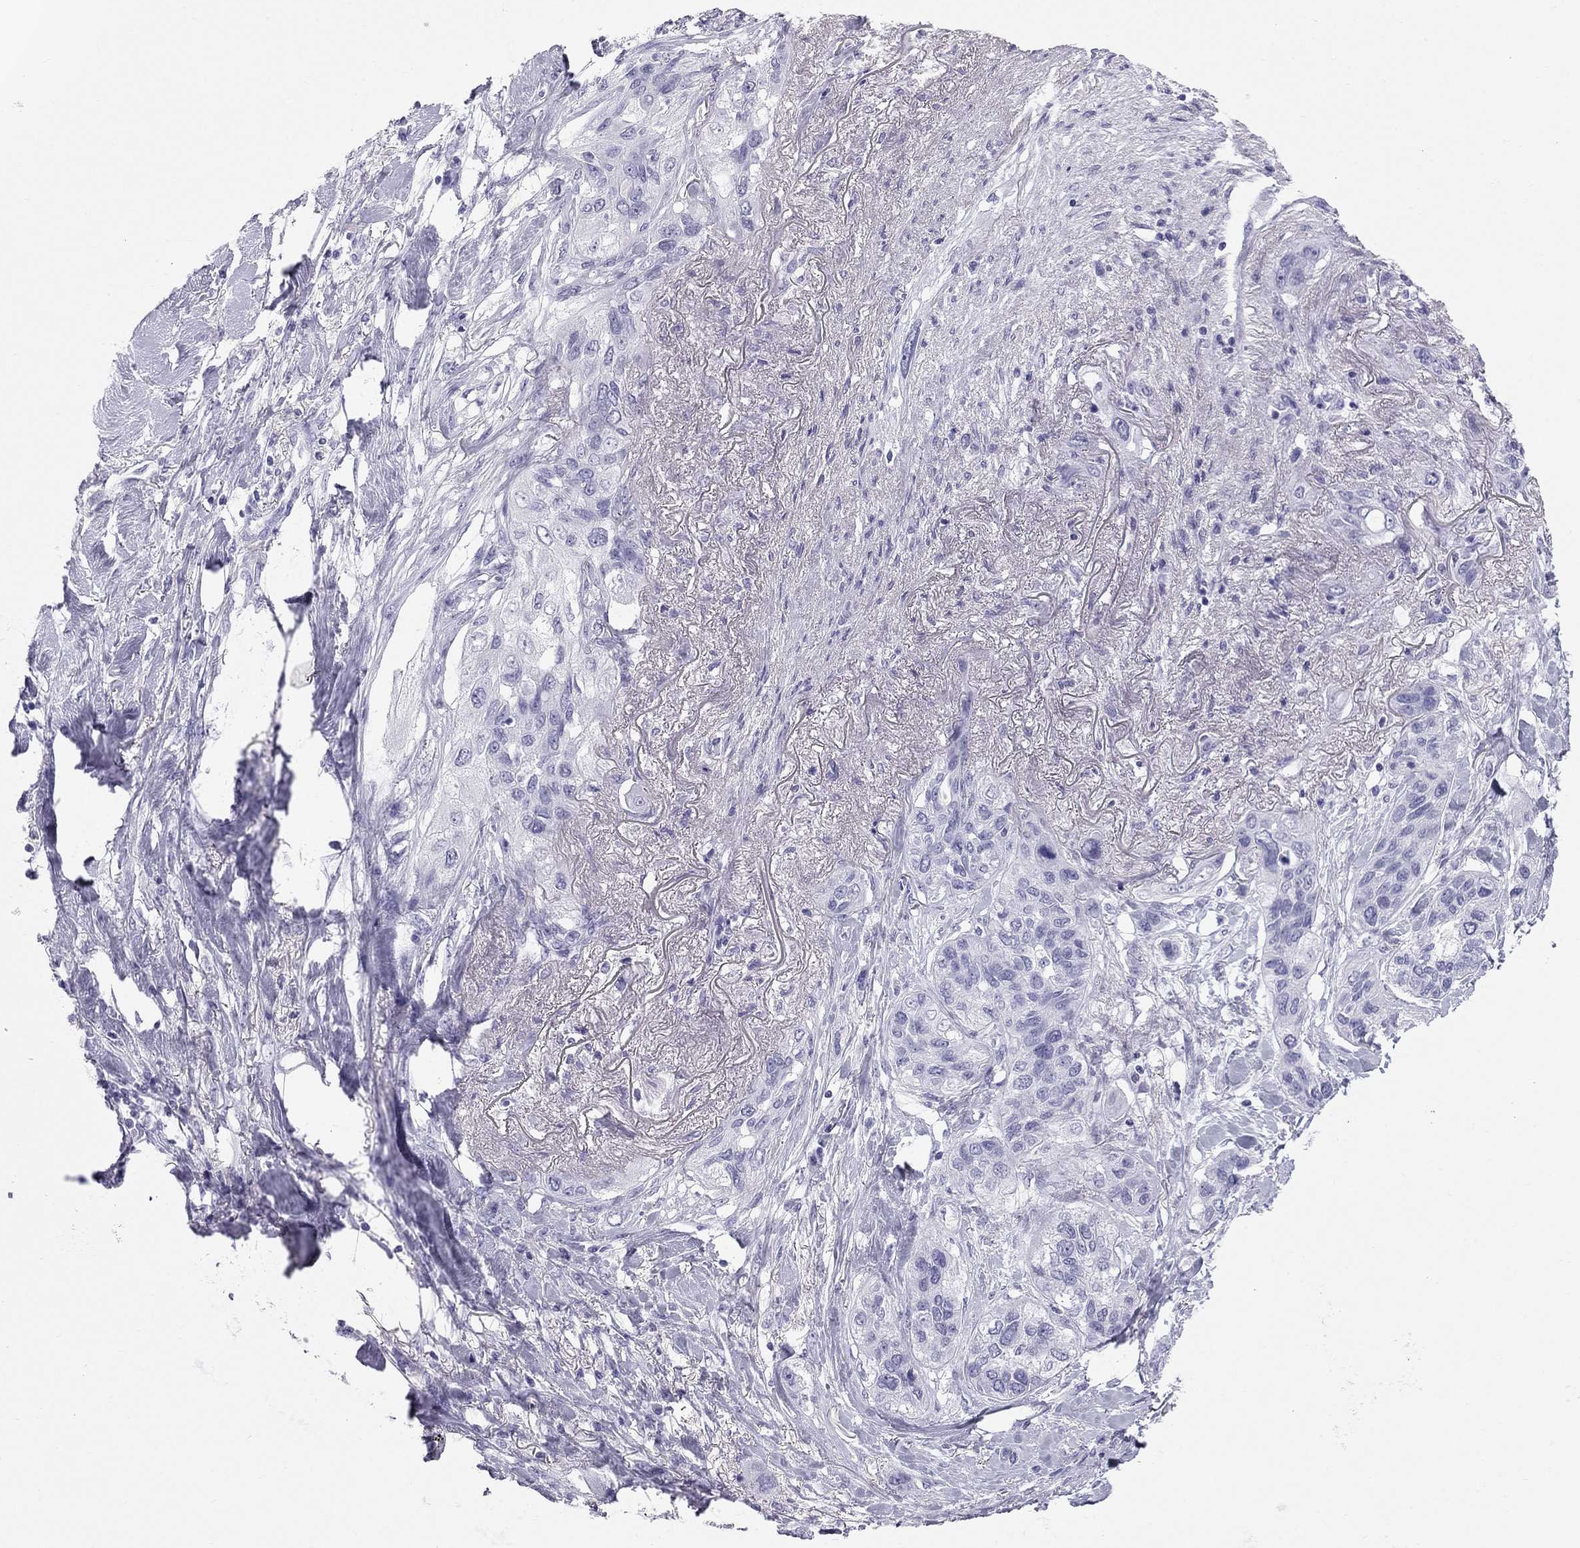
{"staining": {"intensity": "negative", "quantity": "none", "location": "none"}, "tissue": "lung cancer", "cell_type": "Tumor cells", "image_type": "cancer", "snomed": [{"axis": "morphology", "description": "Squamous cell carcinoma, NOS"}, {"axis": "topography", "description": "Lung"}], "caption": "Lung cancer was stained to show a protein in brown. There is no significant staining in tumor cells.", "gene": "TRPM3", "patient": {"sex": "female", "age": 70}}